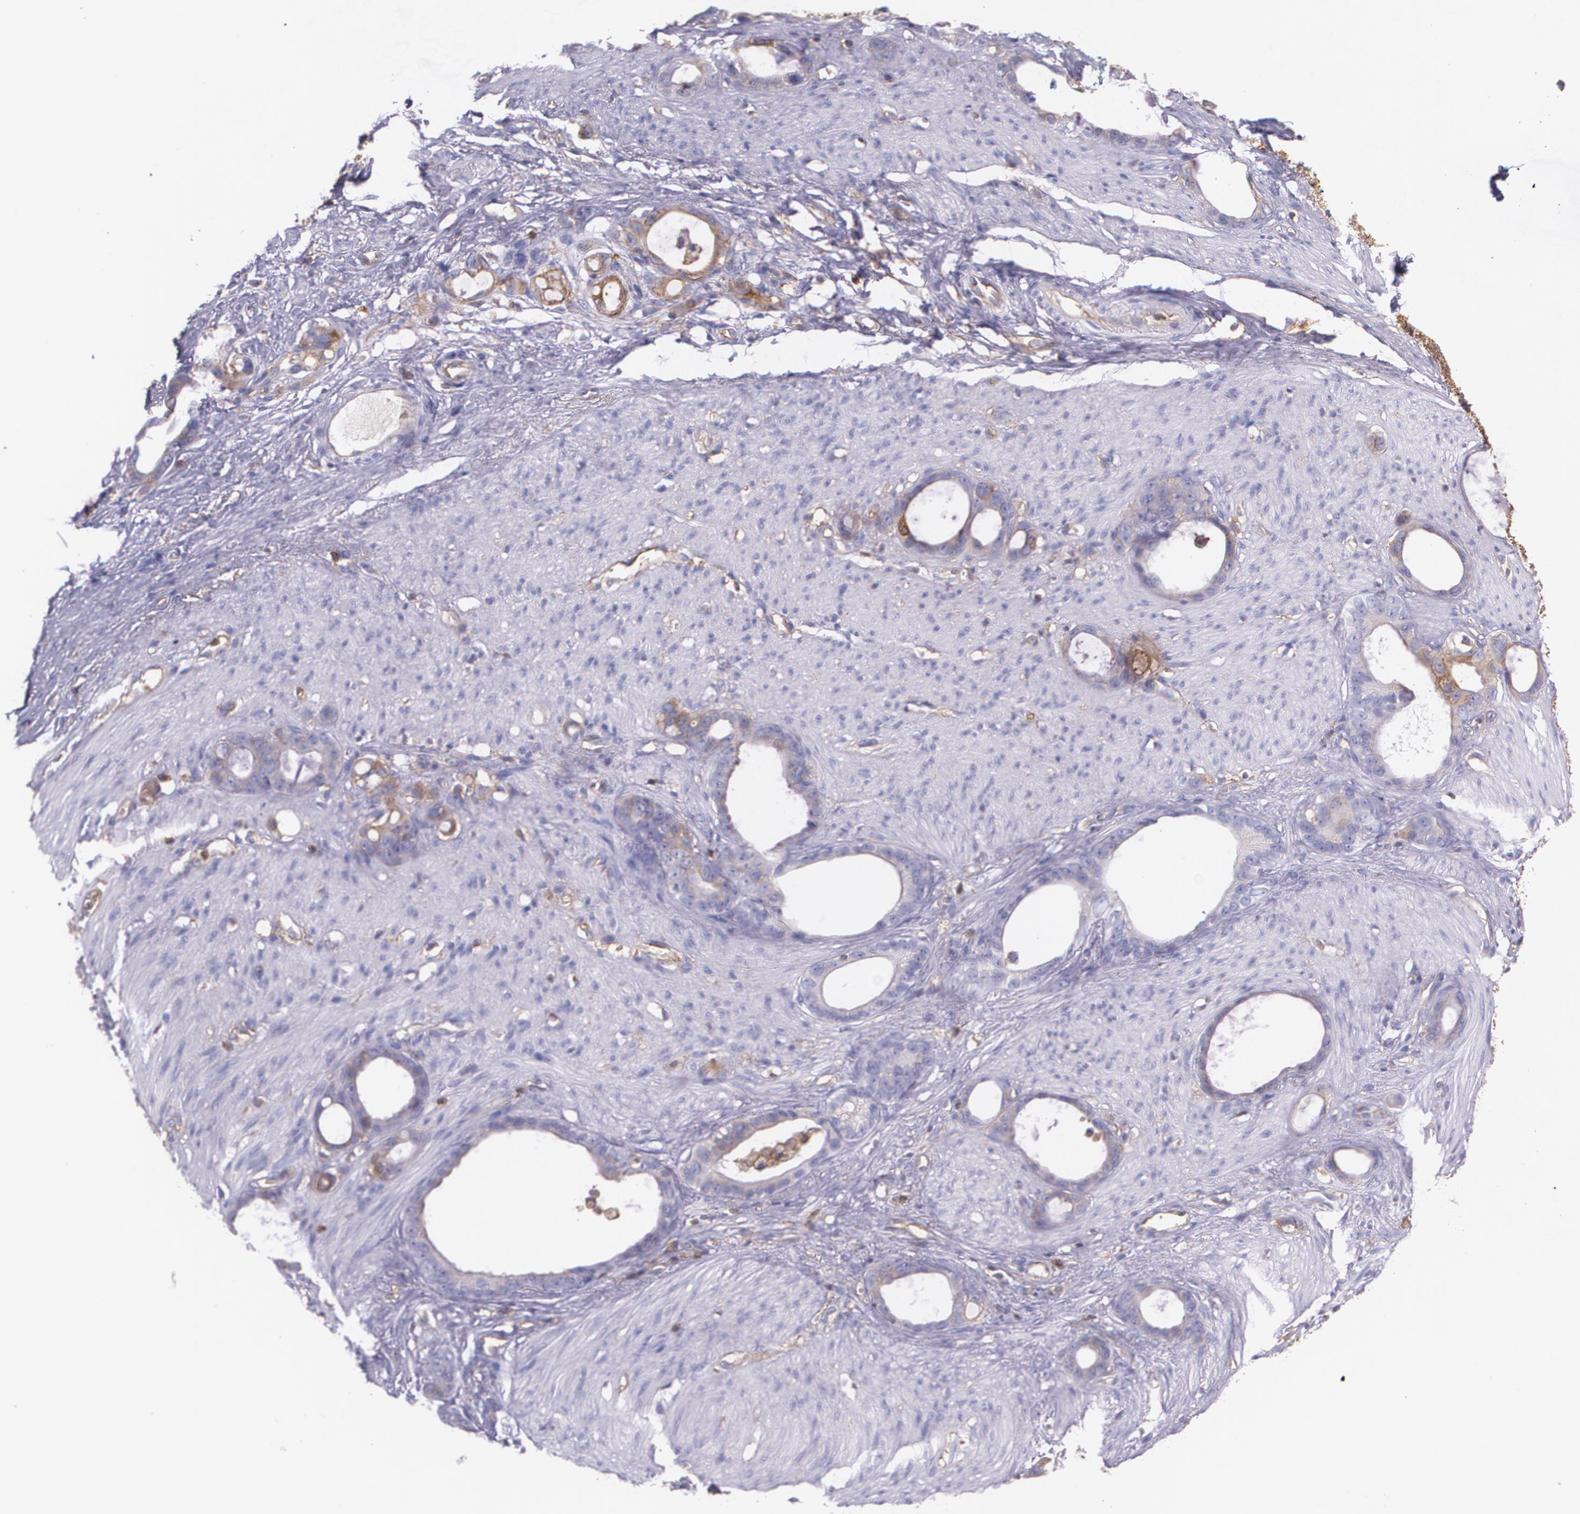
{"staining": {"intensity": "weak", "quantity": "25%-75%", "location": "cytoplasmic/membranous"}, "tissue": "stomach cancer", "cell_type": "Tumor cells", "image_type": "cancer", "snomed": [{"axis": "morphology", "description": "Adenocarcinoma, NOS"}, {"axis": "topography", "description": "Stomach"}], "caption": "Immunohistochemistry histopathology image of stomach cancer stained for a protein (brown), which reveals low levels of weak cytoplasmic/membranous positivity in about 25%-75% of tumor cells.", "gene": "B2M", "patient": {"sex": "female", "age": 75}}